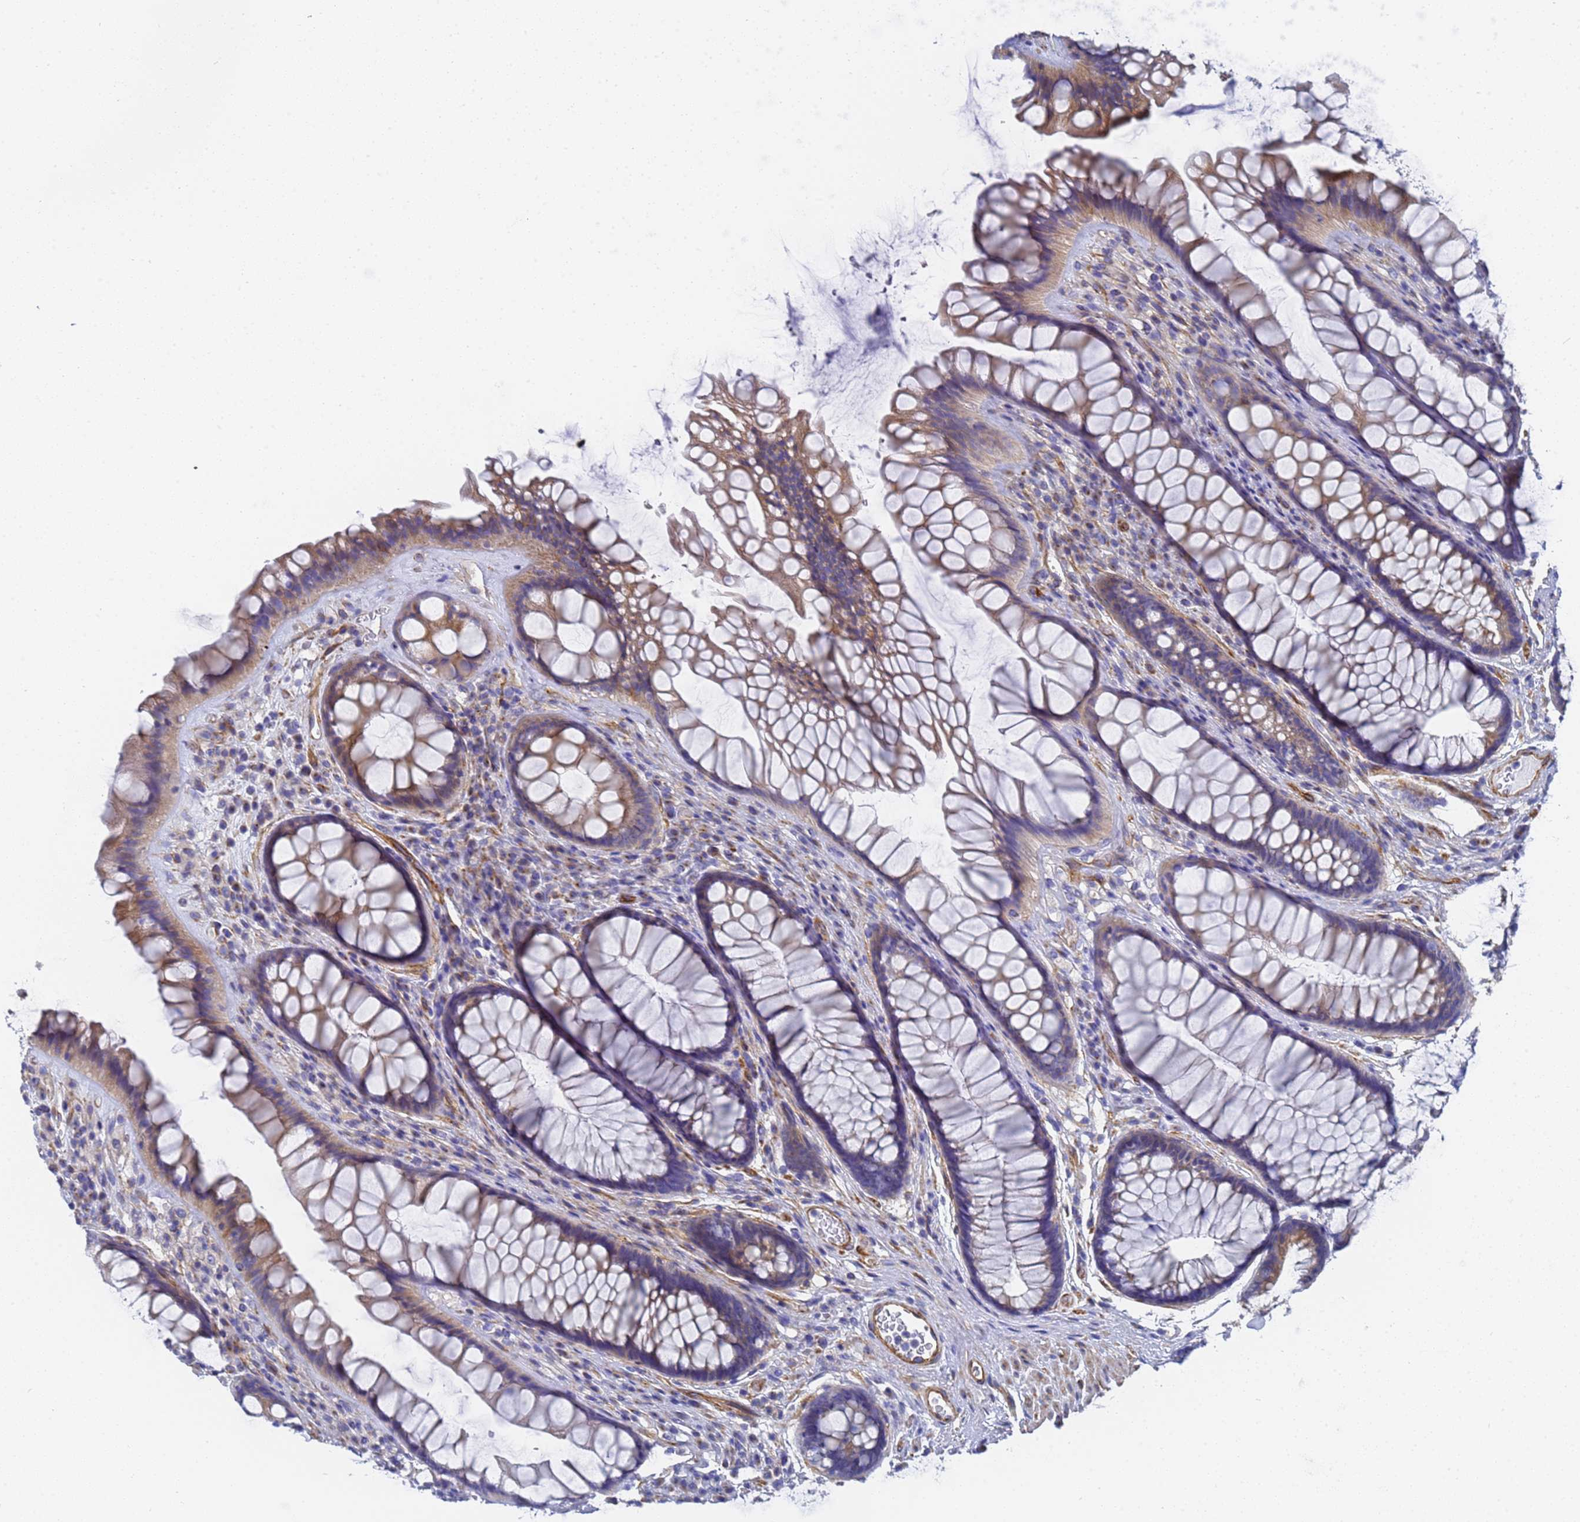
{"staining": {"intensity": "weak", "quantity": "25%-75%", "location": "cytoplasmic/membranous"}, "tissue": "rectum", "cell_type": "Glandular cells", "image_type": "normal", "snomed": [{"axis": "morphology", "description": "Normal tissue, NOS"}, {"axis": "topography", "description": "Rectum"}], "caption": "Approximately 25%-75% of glandular cells in benign human rectum demonstrate weak cytoplasmic/membranous protein expression as visualized by brown immunohistochemical staining.", "gene": "ENSG00000198211", "patient": {"sex": "male", "age": 74}}